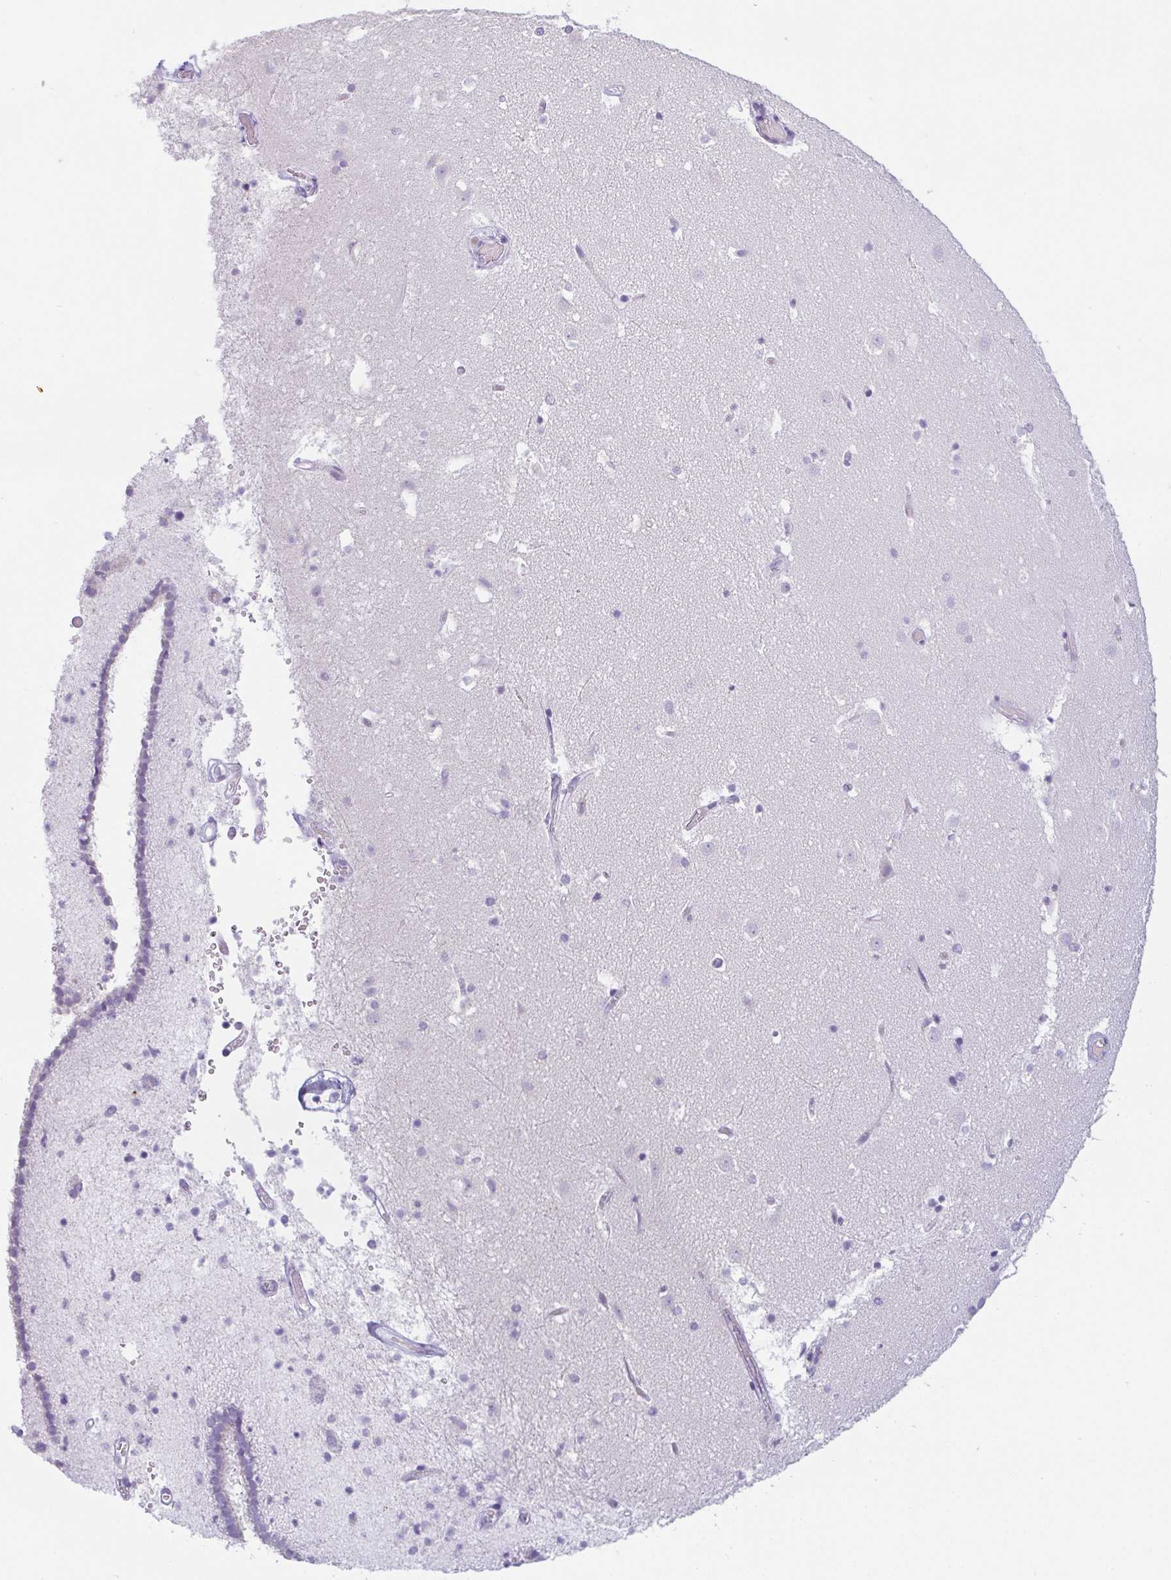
{"staining": {"intensity": "negative", "quantity": "none", "location": "none"}, "tissue": "caudate", "cell_type": "Glial cells", "image_type": "normal", "snomed": [{"axis": "morphology", "description": "Normal tissue, NOS"}, {"axis": "topography", "description": "Lateral ventricle wall"}], "caption": "High power microscopy photomicrograph of an immunohistochemistry histopathology image of normal caudate, revealing no significant staining in glial cells. Nuclei are stained in blue.", "gene": "LPAR4", "patient": {"sex": "male", "age": 37}}